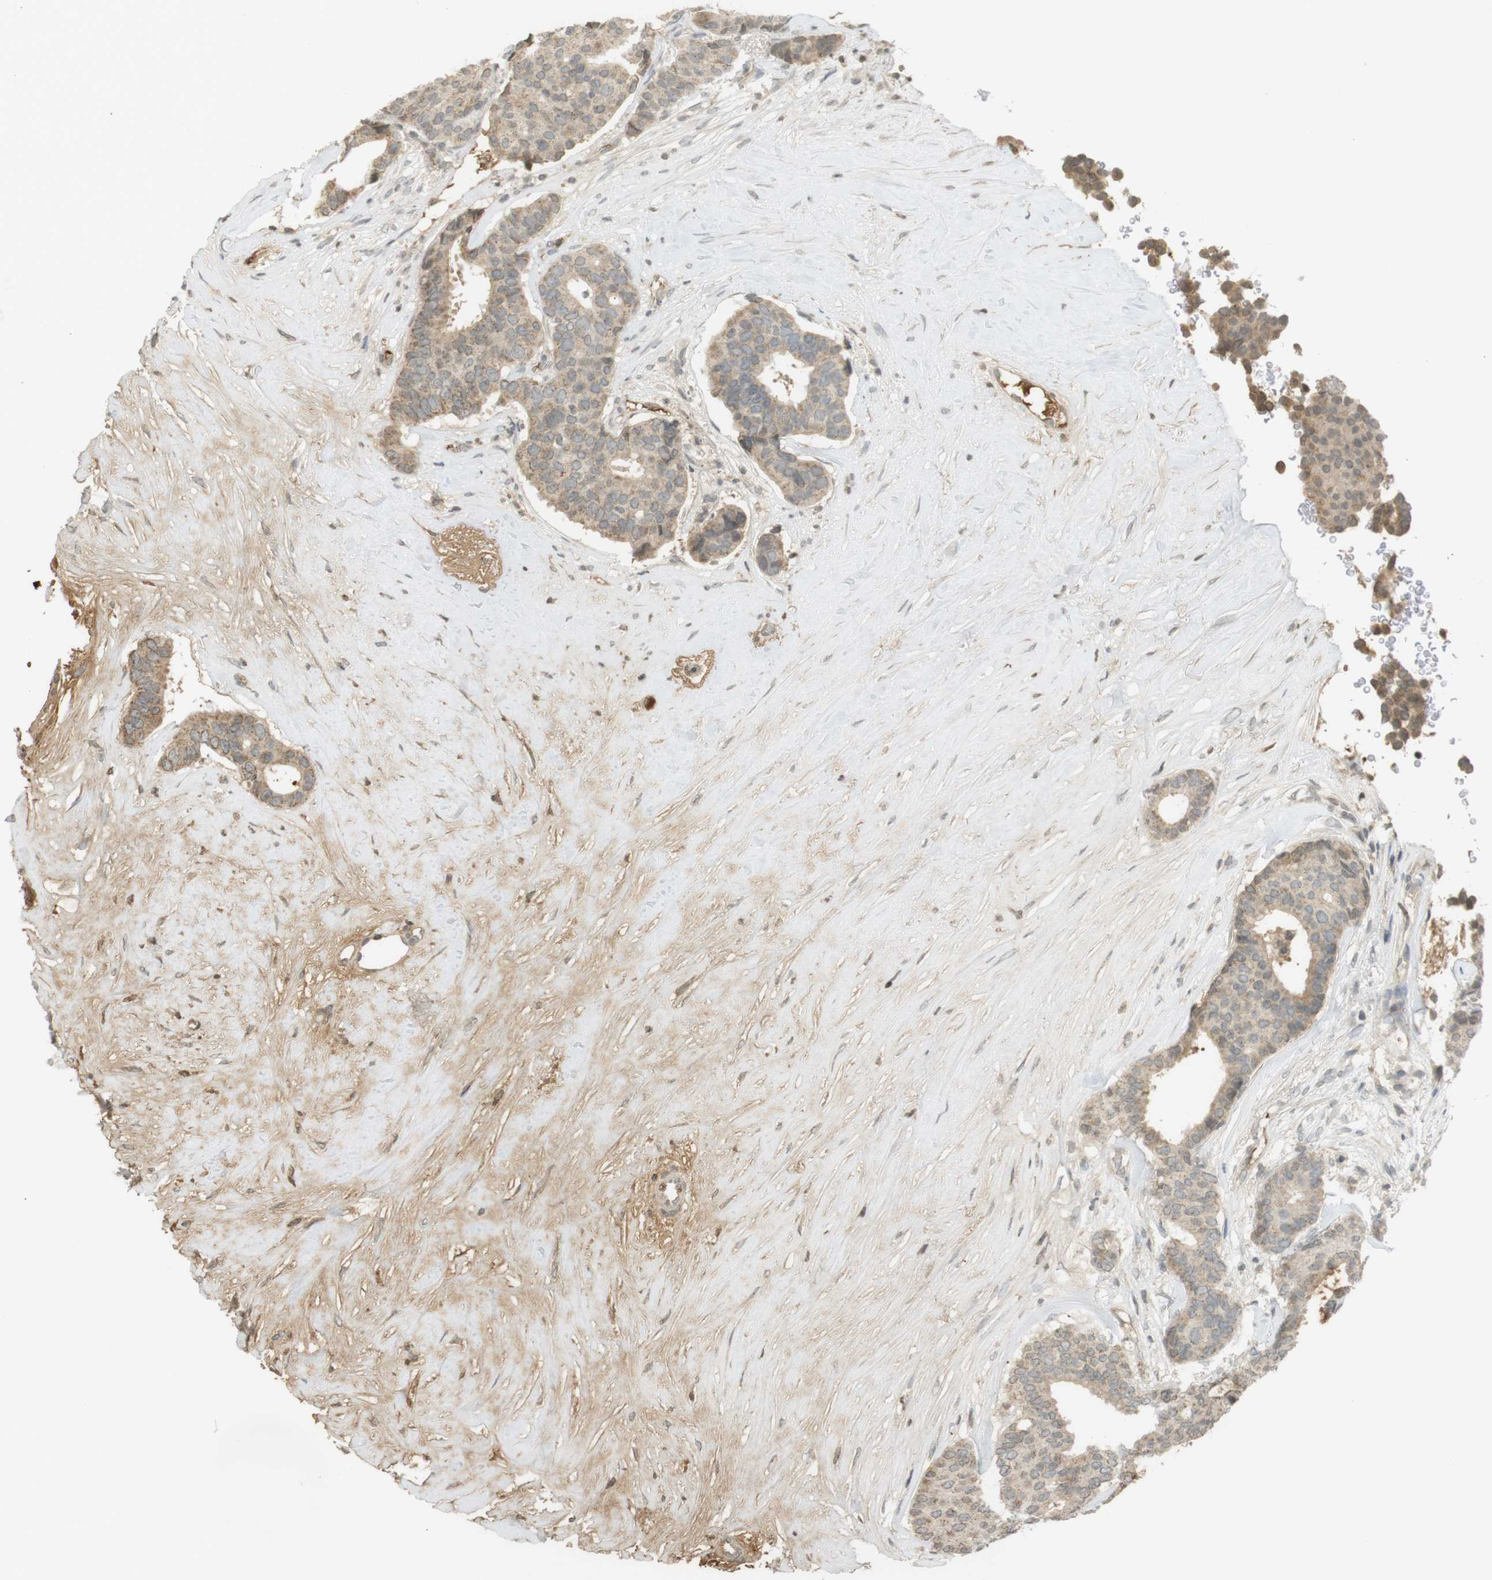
{"staining": {"intensity": "weak", "quantity": "<25%", "location": "cytoplasmic/membranous"}, "tissue": "breast cancer", "cell_type": "Tumor cells", "image_type": "cancer", "snomed": [{"axis": "morphology", "description": "Duct carcinoma"}, {"axis": "topography", "description": "Breast"}], "caption": "The histopathology image shows no significant expression in tumor cells of breast cancer (invasive ductal carcinoma). Nuclei are stained in blue.", "gene": "SRR", "patient": {"sex": "female", "age": 75}}